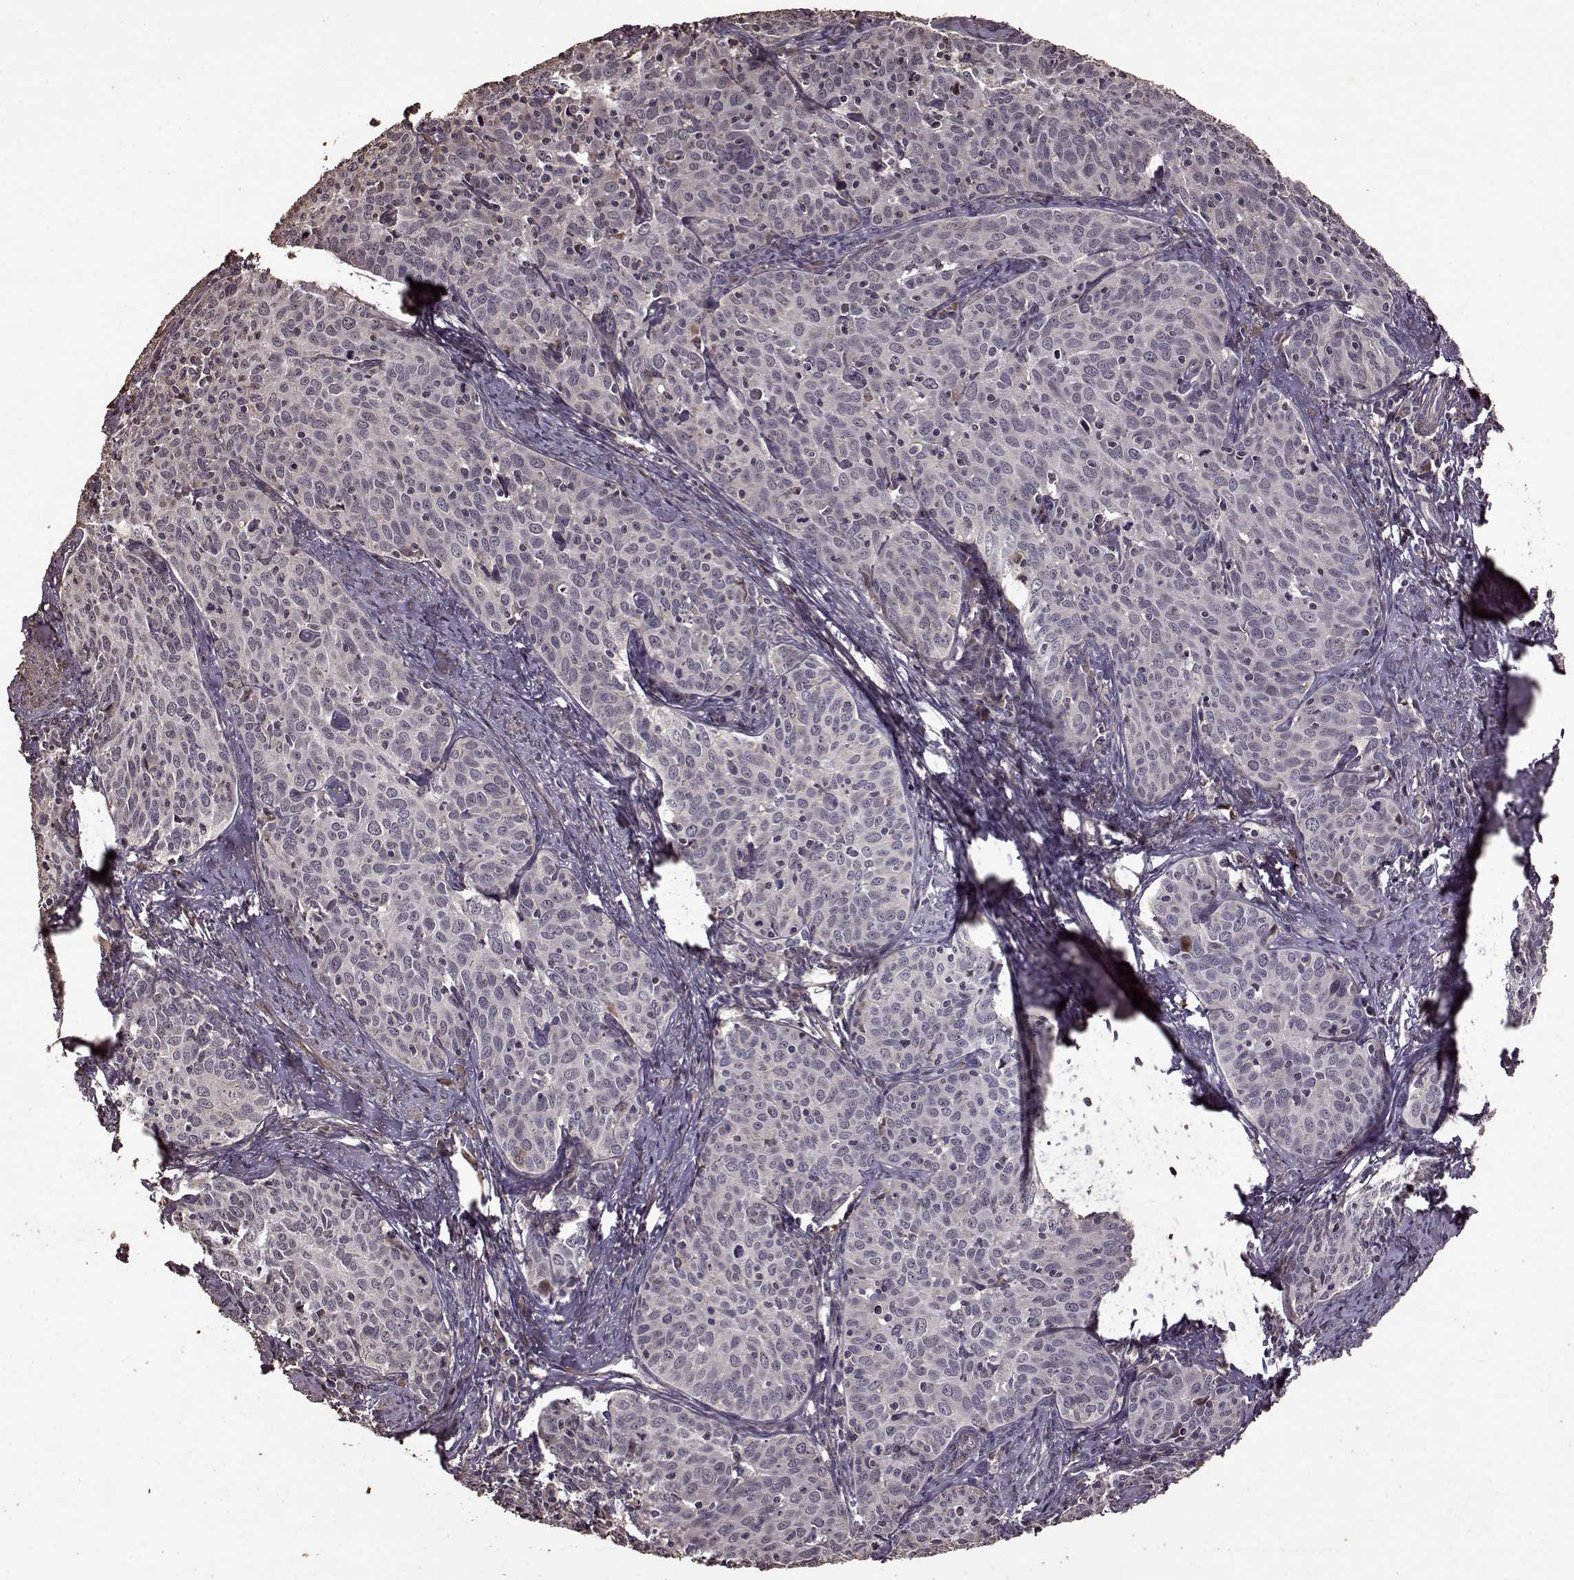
{"staining": {"intensity": "negative", "quantity": "none", "location": "none"}, "tissue": "cervical cancer", "cell_type": "Tumor cells", "image_type": "cancer", "snomed": [{"axis": "morphology", "description": "Squamous cell carcinoma, NOS"}, {"axis": "topography", "description": "Cervix"}], "caption": "Photomicrograph shows no protein positivity in tumor cells of cervical squamous cell carcinoma tissue.", "gene": "FBXW11", "patient": {"sex": "female", "age": 62}}